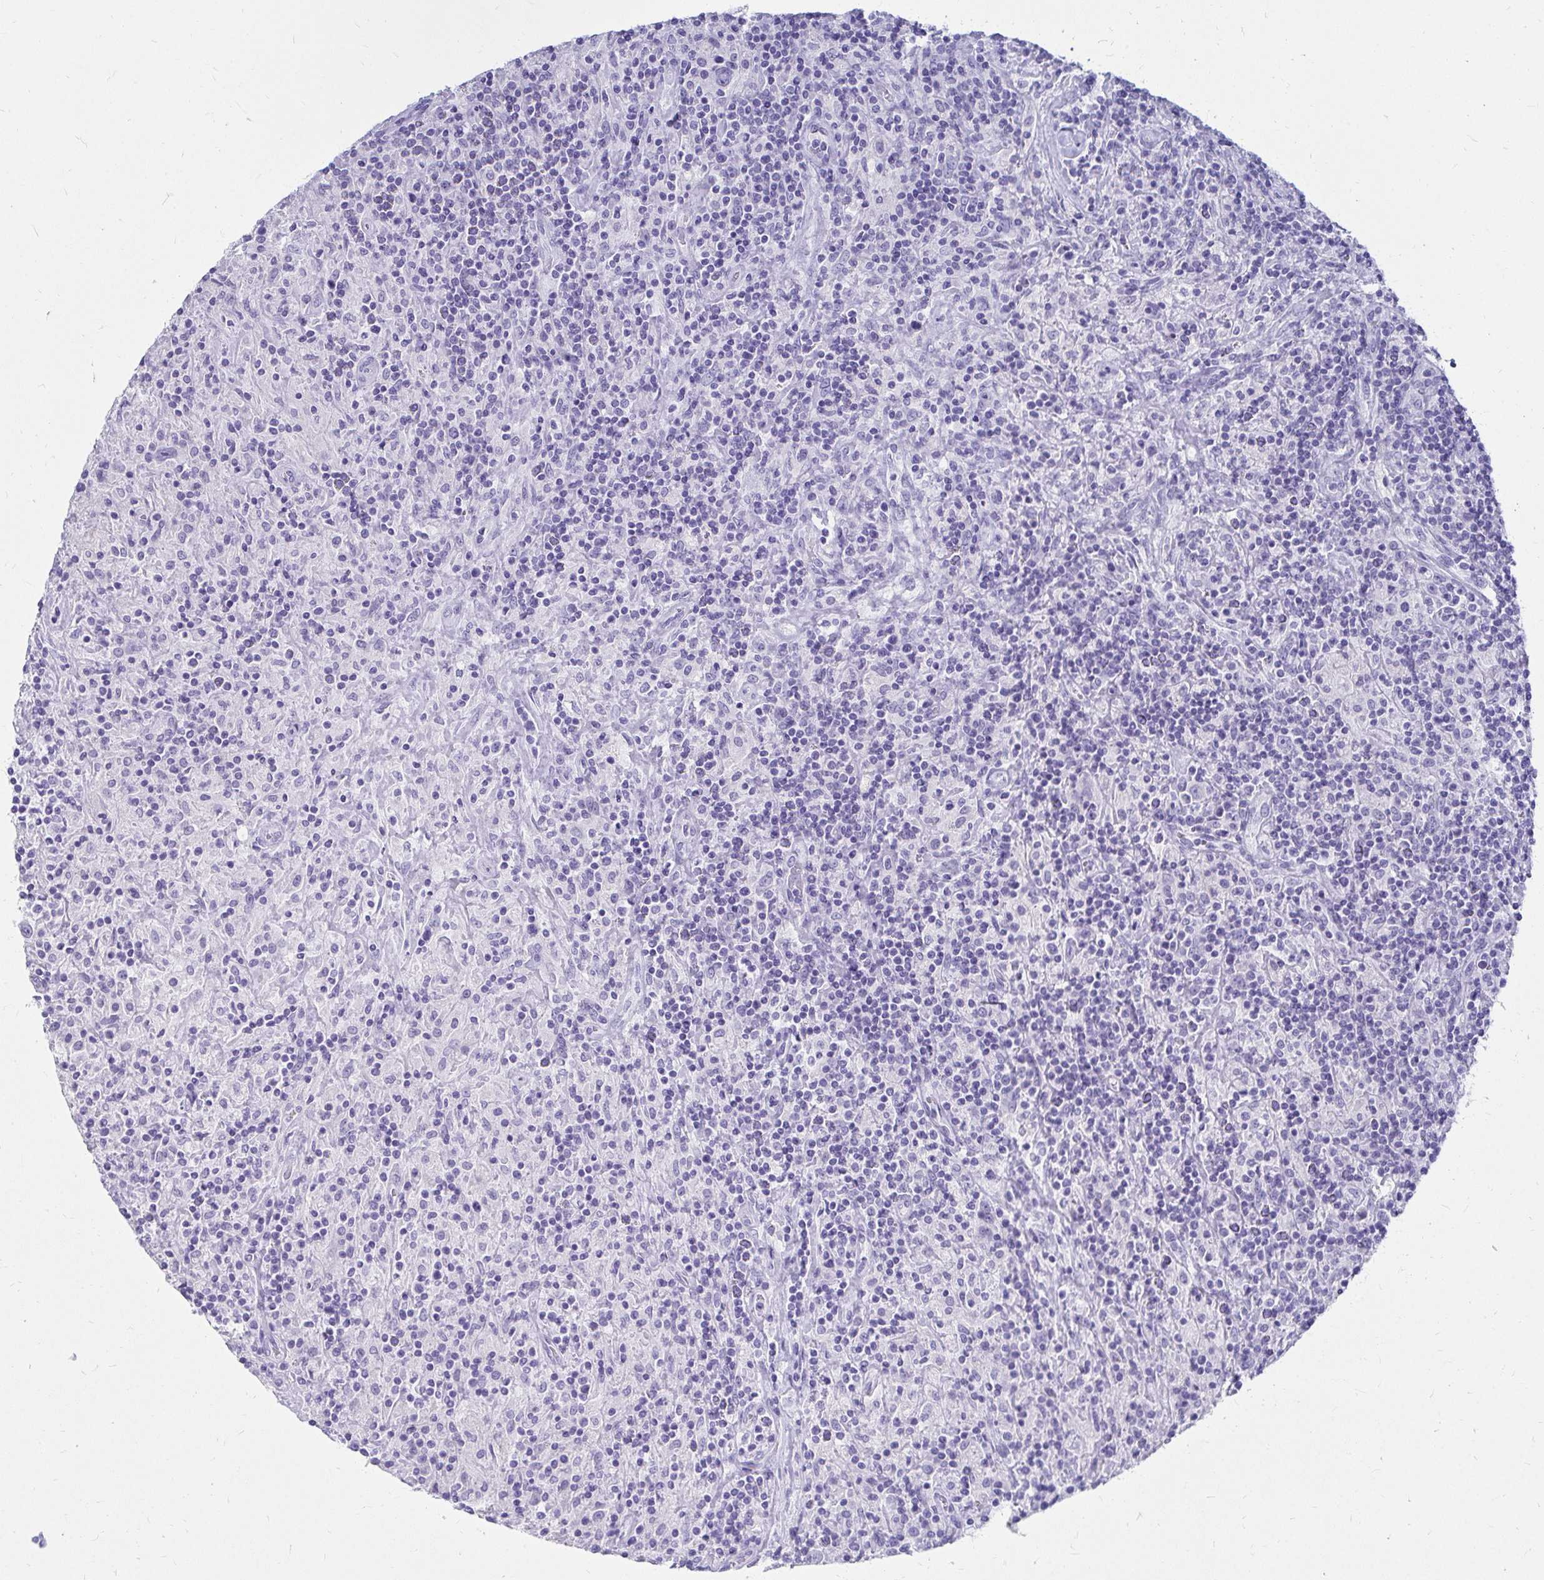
{"staining": {"intensity": "negative", "quantity": "none", "location": "none"}, "tissue": "lymphoma", "cell_type": "Tumor cells", "image_type": "cancer", "snomed": [{"axis": "morphology", "description": "Hodgkin's disease, NOS"}, {"axis": "topography", "description": "Lymph node"}], "caption": "This histopathology image is of Hodgkin's disease stained with immunohistochemistry (IHC) to label a protein in brown with the nuclei are counter-stained blue. There is no expression in tumor cells.", "gene": "DPEP3", "patient": {"sex": "male", "age": 70}}